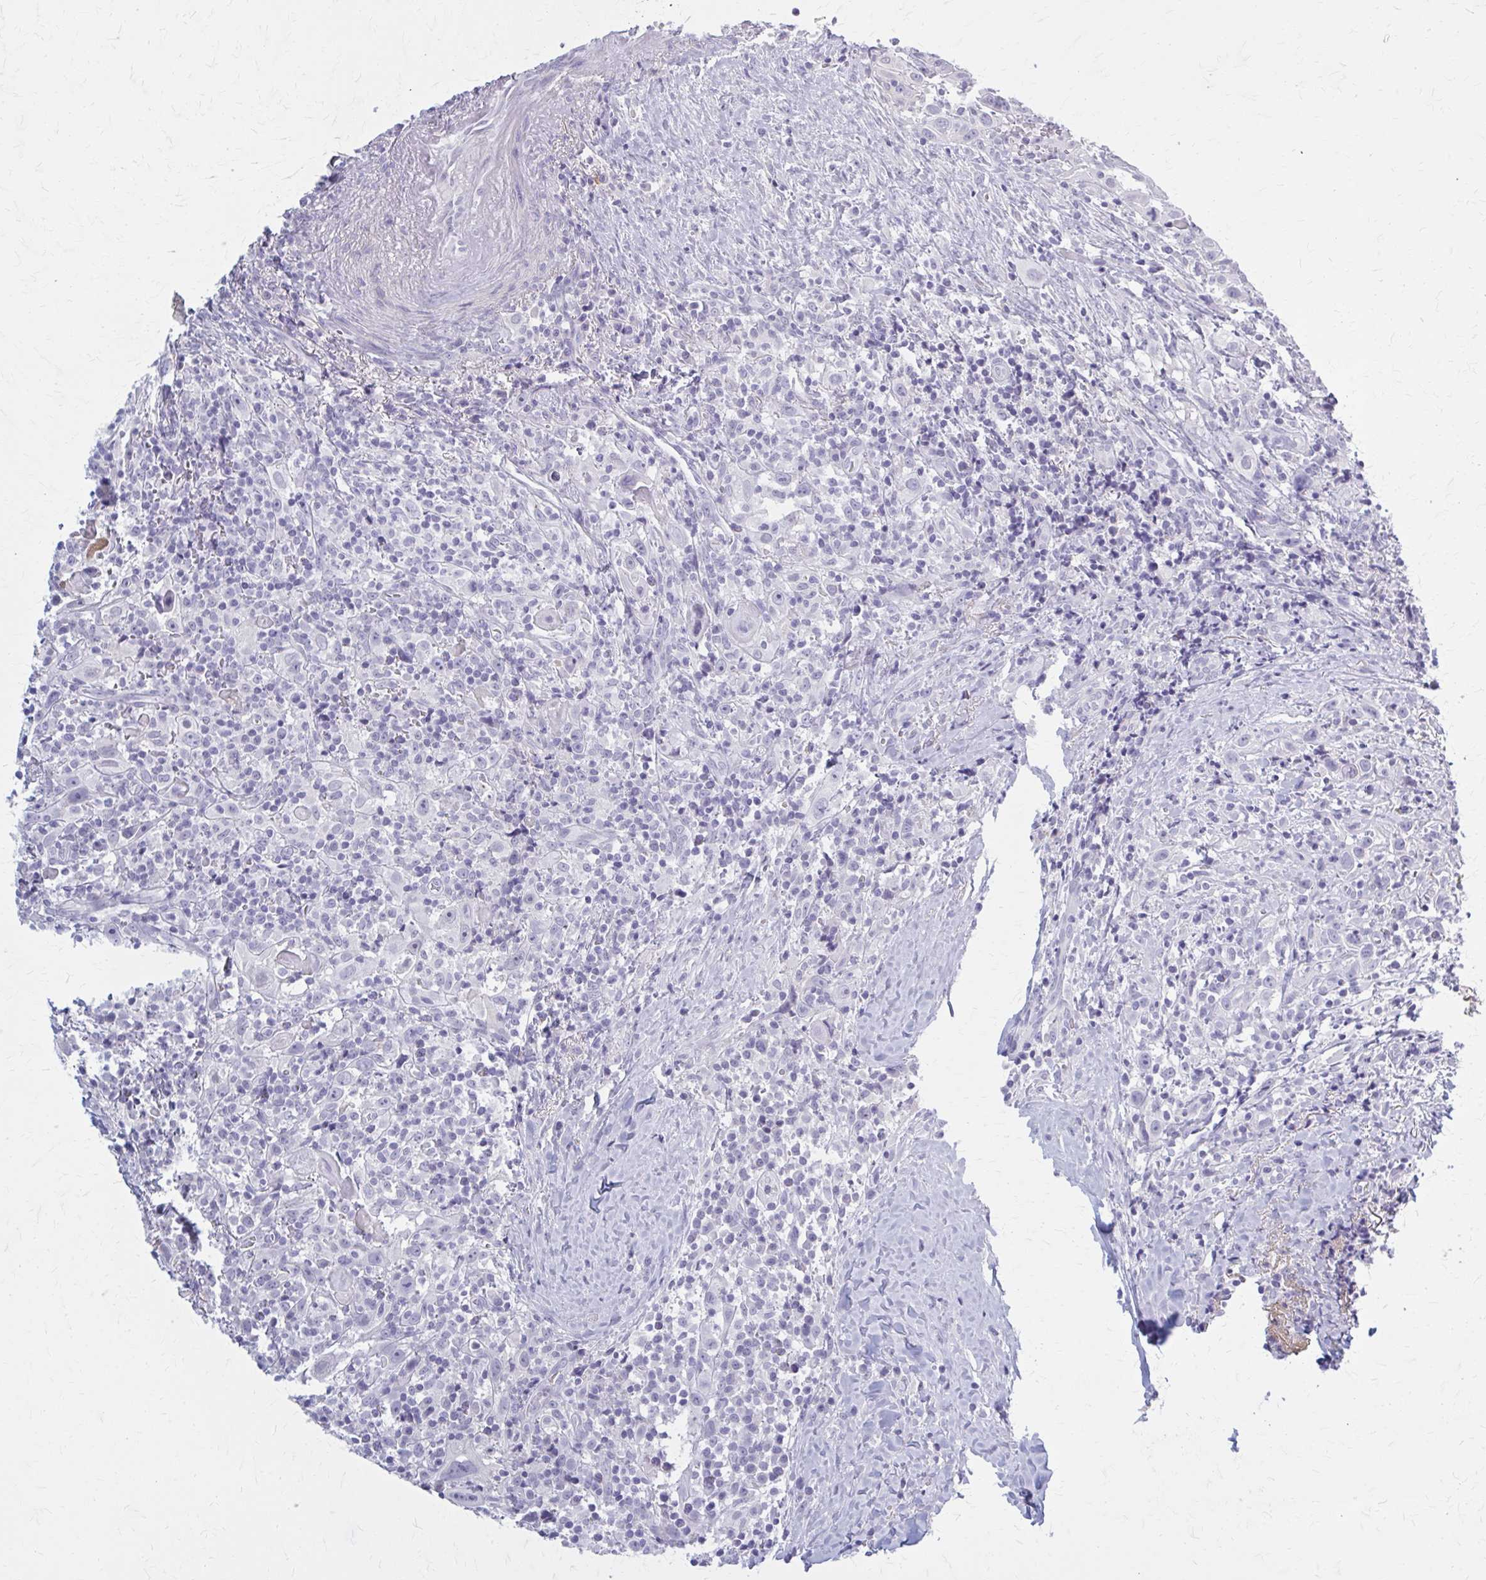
{"staining": {"intensity": "negative", "quantity": "none", "location": "none"}, "tissue": "head and neck cancer", "cell_type": "Tumor cells", "image_type": "cancer", "snomed": [{"axis": "morphology", "description": "Squamous cell carcinoma, NOS"}, {"axis": "topography", "description": "Head-Neck"}], "caption": "Micrograph shows no protein staining in tumor cells of squamous cell carcinoma (head and neck) tissue.", "gene": "SERPIND1", "patient": {"sex": "female", "age": 95}}